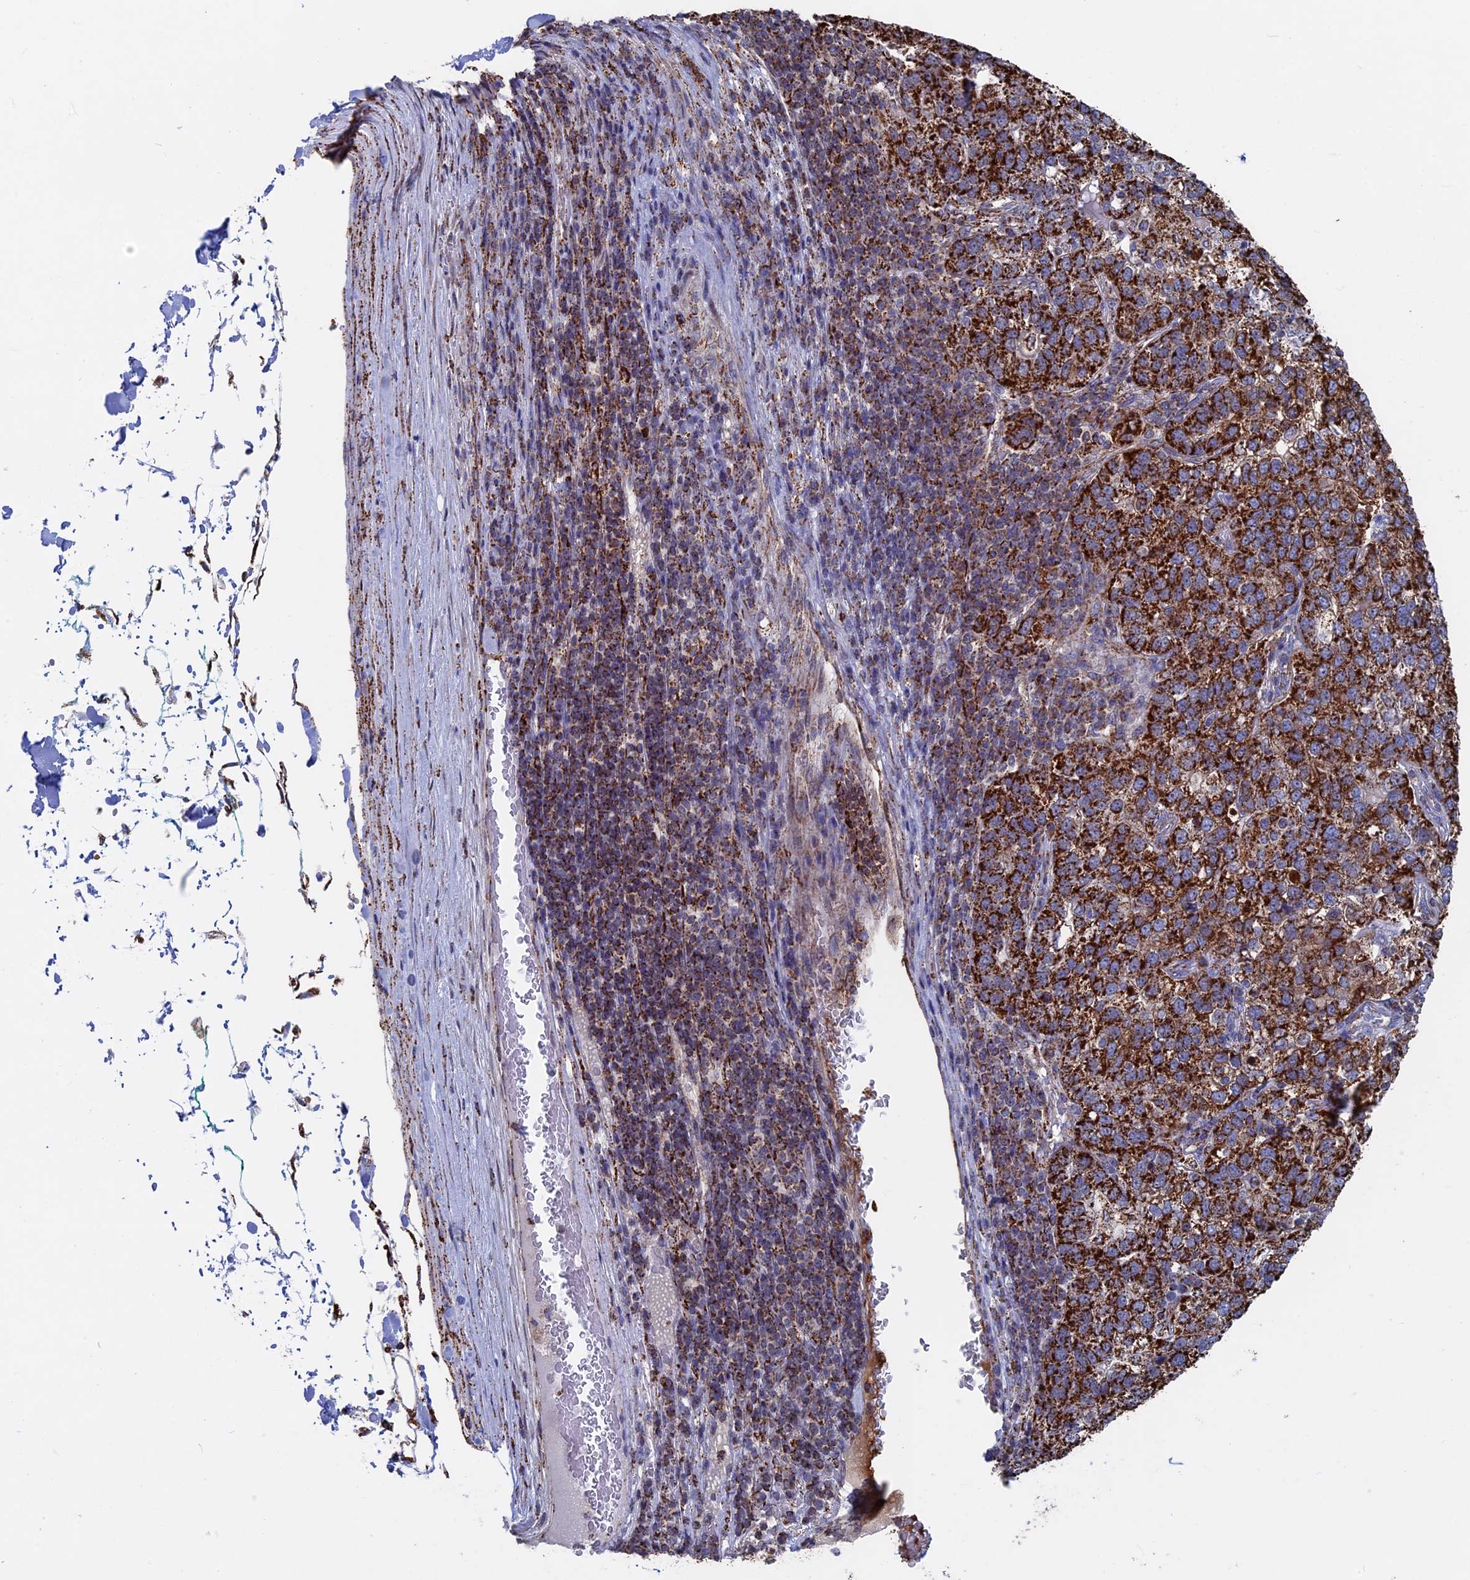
{"staining": {"intensity": "strong", "quantity": ">75%", "location": "cytoplasmic/membranous"}, "tissue": "pancreatic cancer", "cell_type": "Tumor cells", "image_type": "cancer", "snomed": [{"axis": "morphology", "description": "Adenocarcinoma, NOS"}, {"axis": "topography", "description": "Pancreas"}], "caption": "Strong cytoplasmic/membranous staining is seen in about >75% of tumor cells in pancreatic cancer.", "gene": "SEC24D", "patient": {"sex": "female", "age": 61}}